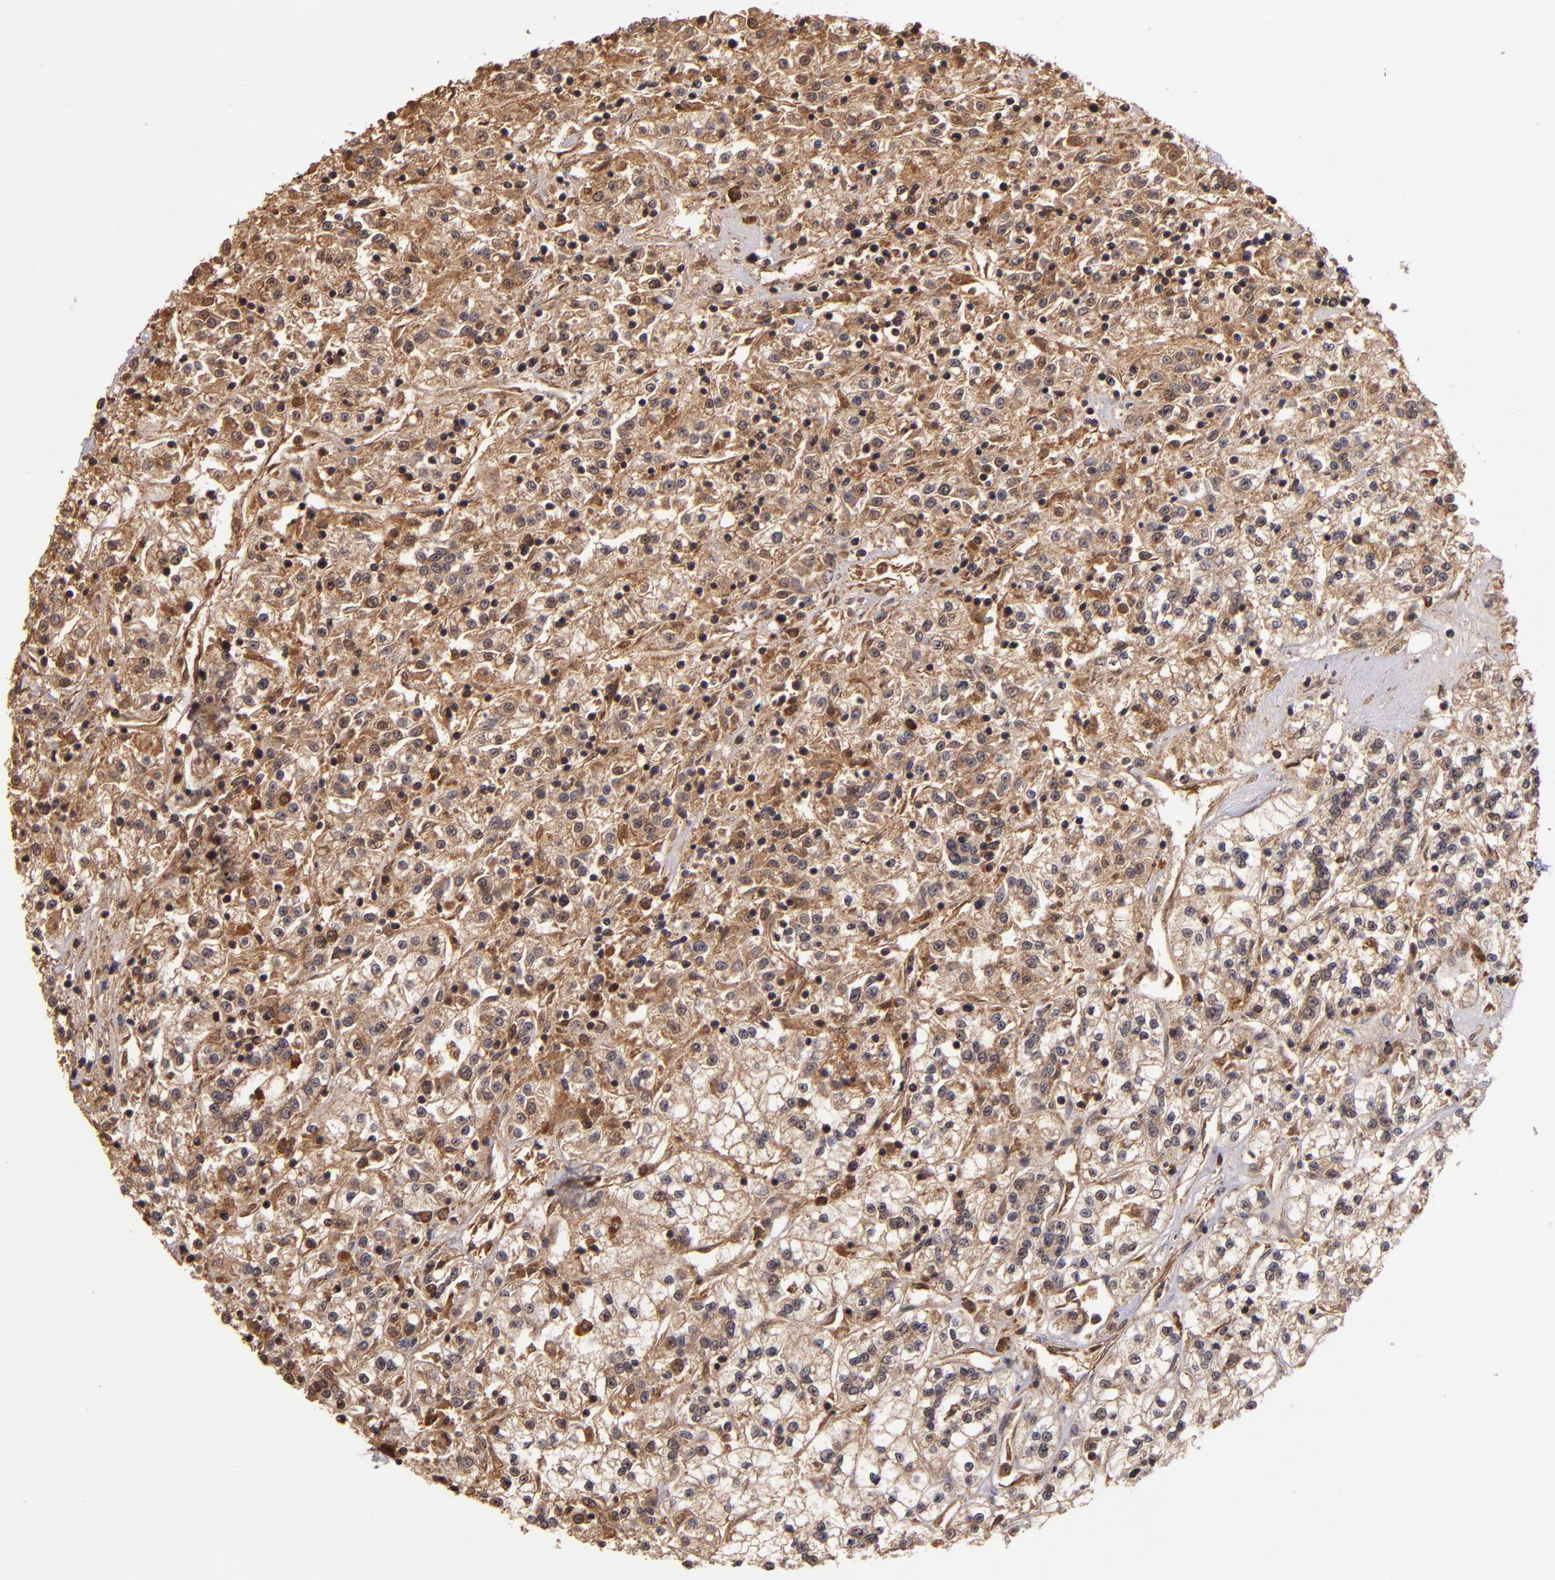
{"staining": {"intensity": "moderate", "quantity": ">75%", "location": "cytoplasmic/membranous"}, "tissue": "renal cancer", "cell_type": "Tumor cells", "image_type": "cancer", "snomed": [{"axis": "morphology", "description": "Adenocarcinoma, NOS"}, {"axis": "topography", "description": "Kidney"}], "caption": "A medium amount of moderate cytoplasmic/membranous expression is appreciated in approximately >75% of tumor cells in renal adenocarcinoma tissue. The protein is shown in brown color, while the nuclei are stained blue.", "gene": "RIOK3", "patient": {"sex": "female", "age": 76}}